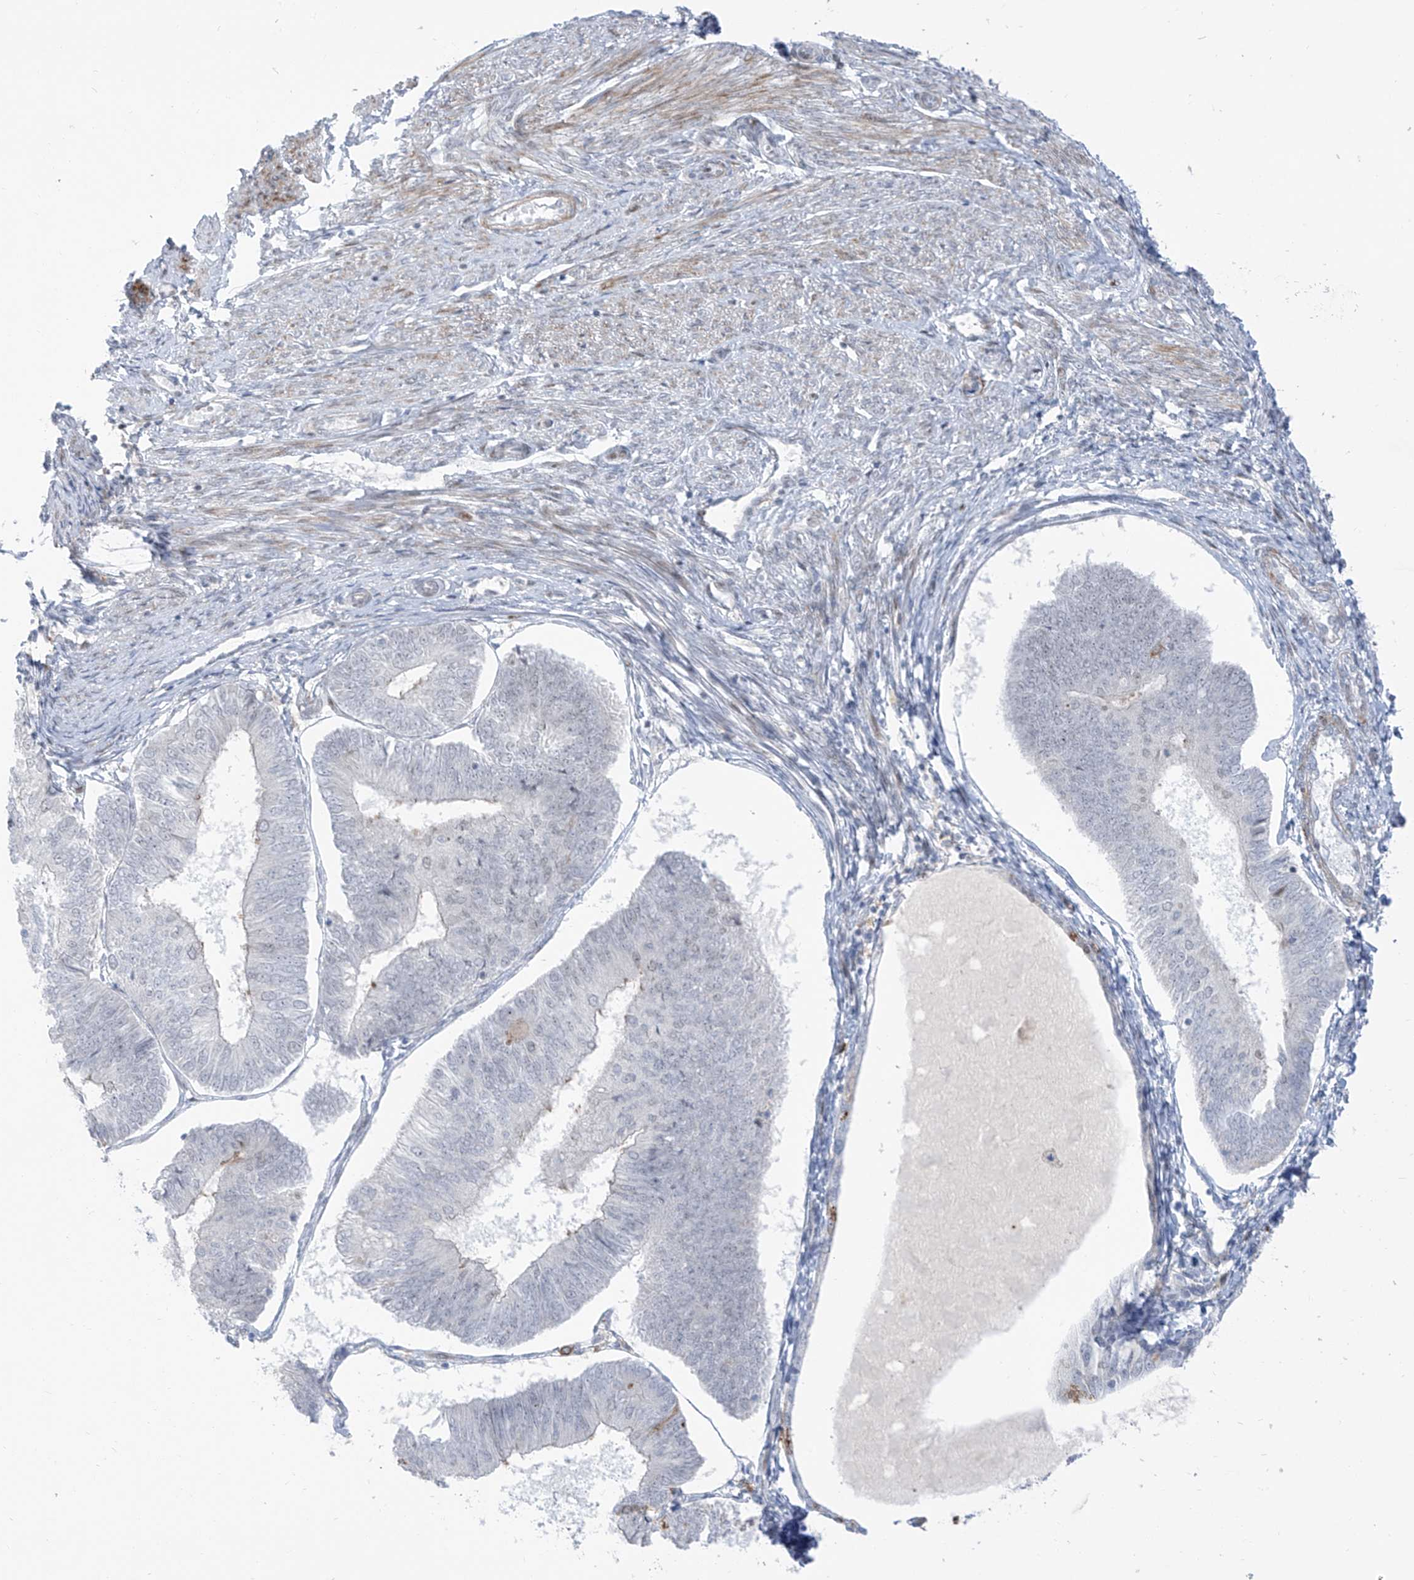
{"staining": {"intensity": "negative", "quantity": "none", "location": "none"}, "tissue": "endometrial cancer", "cell_type": "Tumor cells", "image_type": "cancer", "snomed": [{"axis": "morphology", "description": "Adenocarcinoma, NOS"}, {"axis": "topography", "description": "Endometrium"}], "caption": "Human endometrial cancer stained for a protein using IHC exhibits no staining in tumor cells.", "gene": "LIN9", "patient": {"sex": "female", "age": 58}}